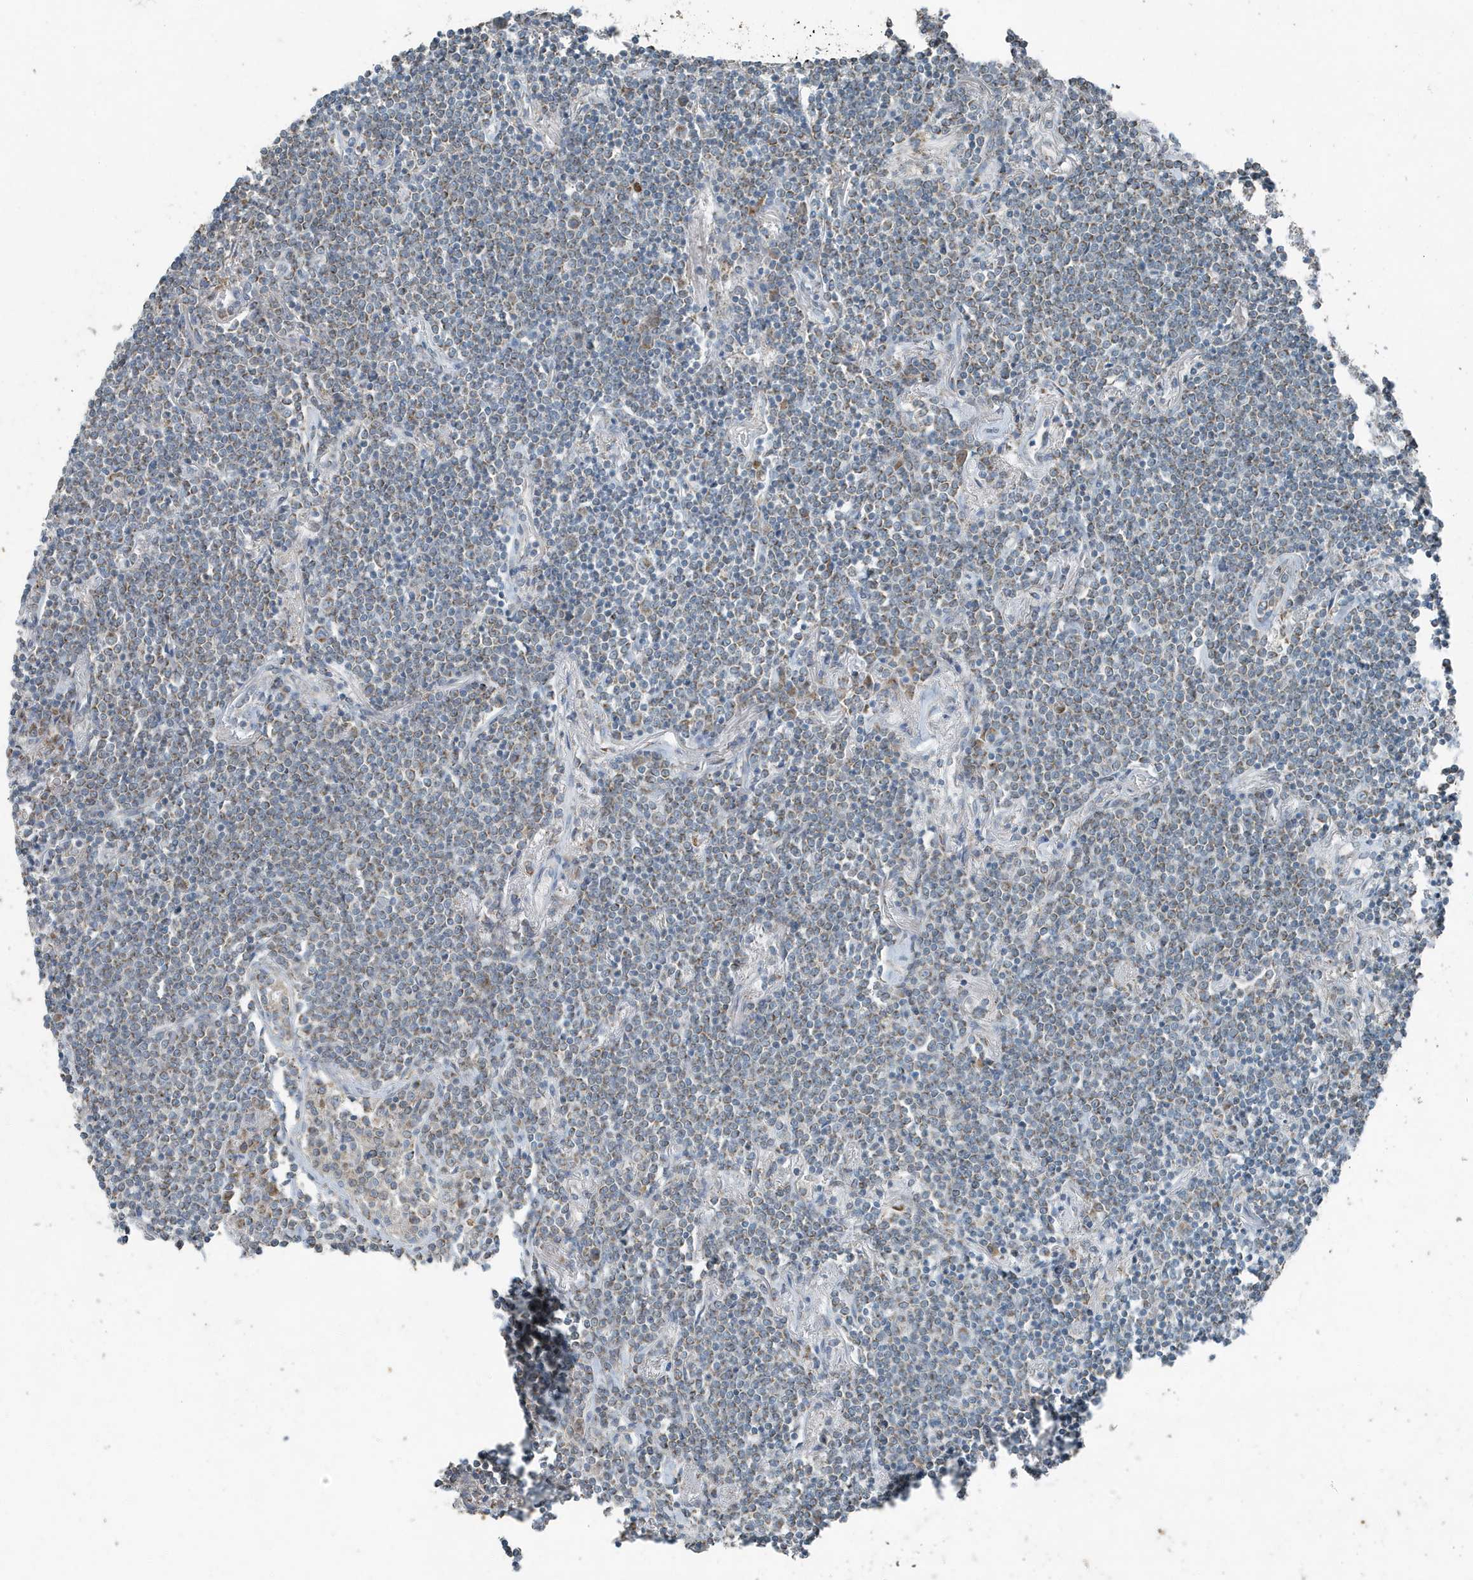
{"staining": {"intensity": "weak", "quantity": "25%-75%", "location": "cytoplasmic/membranous"}, "tissue": "lymphoma", "cell_type": "Tumor cells", "image_type": "cancer", "snomed": [{"axis": "morphology", "description": "Malignant lymphoma, non-Hodgkin's type, Low grade"}, {"axis": "topography", "description": "Lung"}], "caption": "Protein expression analysis of lymphoma shows weak cytoplasmic/membranous positivity in approximately 25%-75% of tumor cells.", "gene": "MT-CYB", "patient": {"sex": "female", "age": 71}}